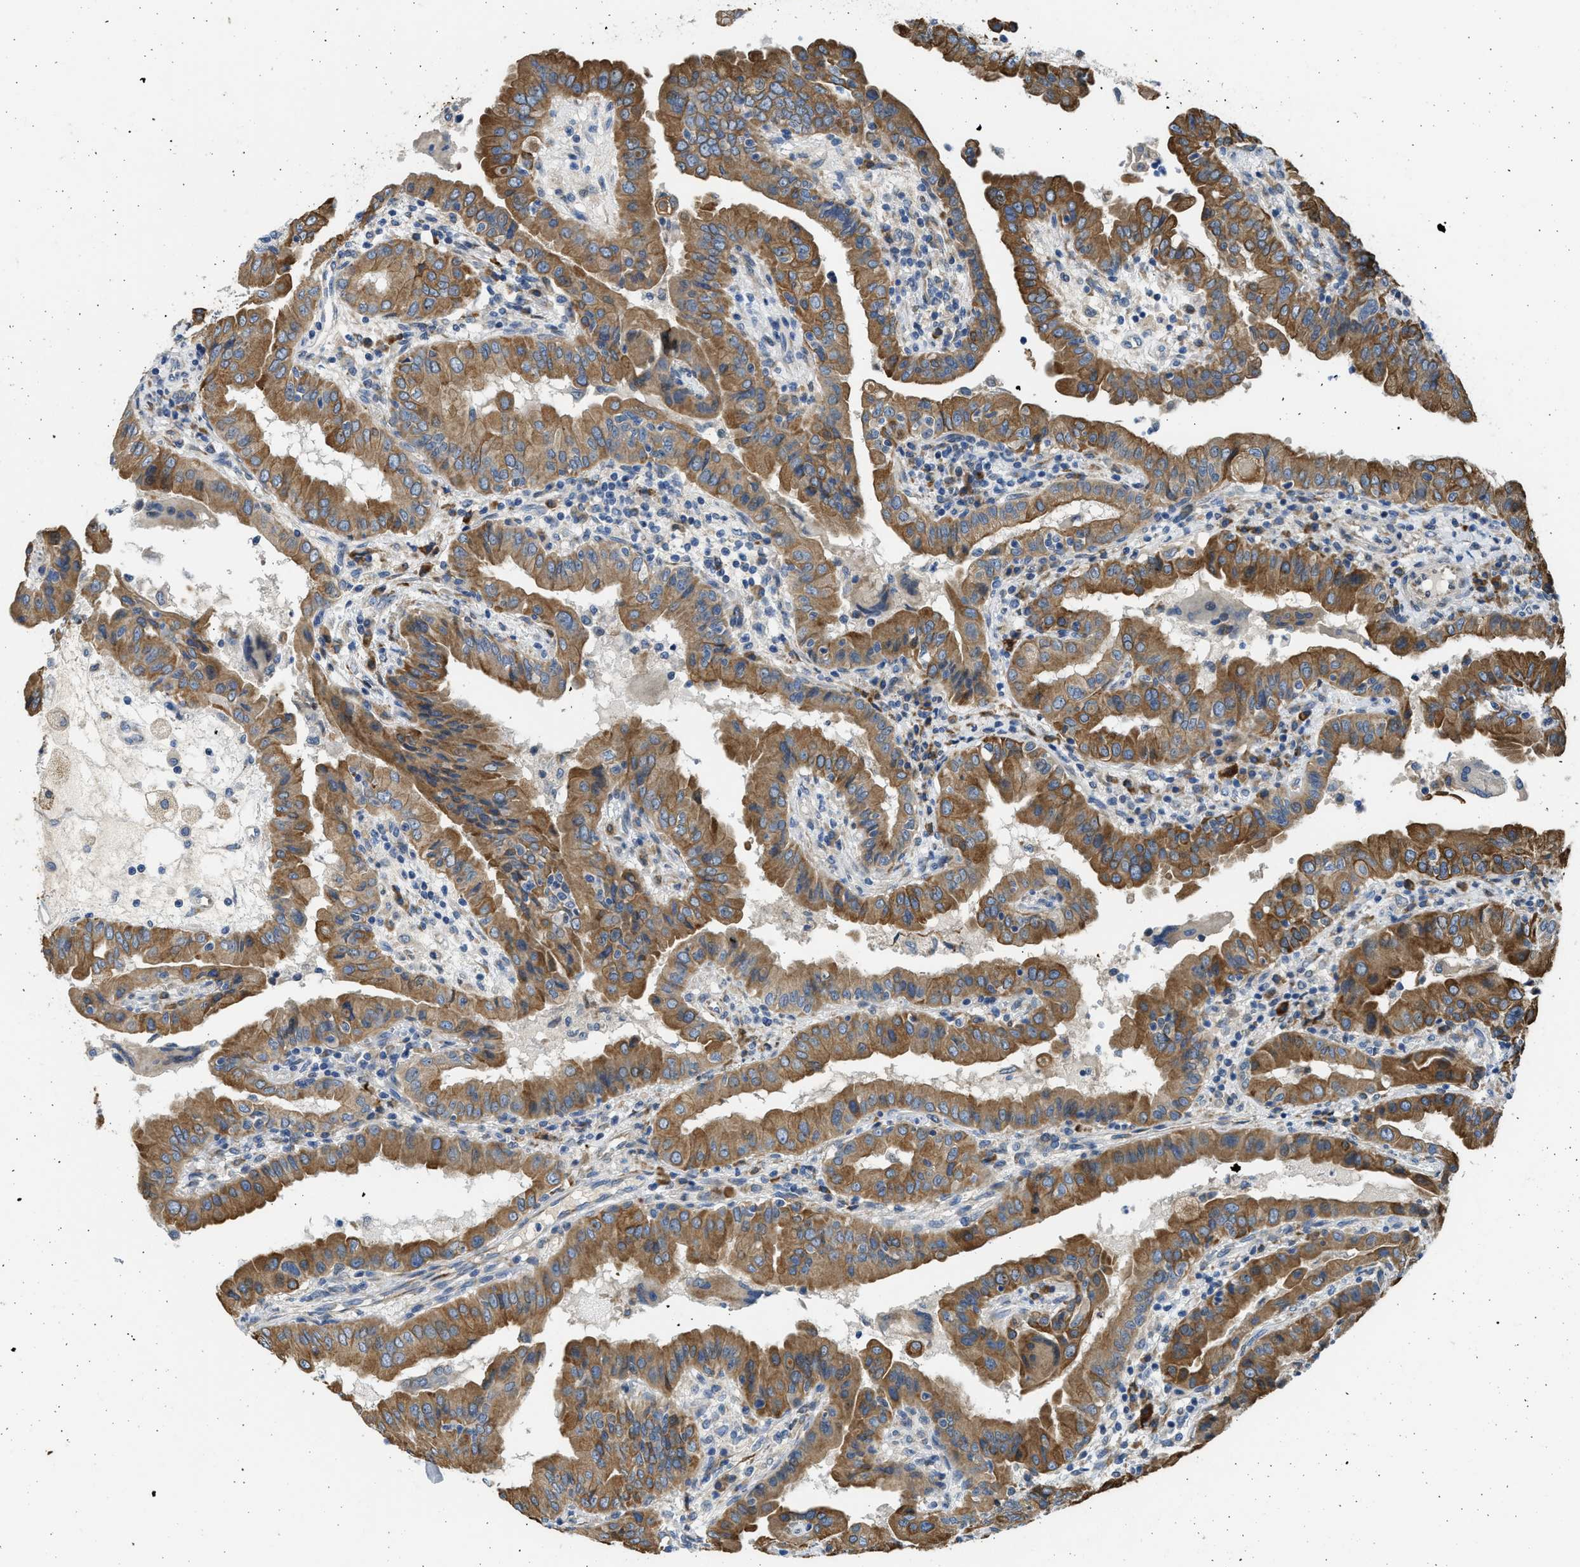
{"staining": {"intensity": "moderate", "quantity": ">75%", "location": "cytoplasmic/membranous"}, "tissue": "thyroid cancer", "cell_type": "Tumor cells", "image_type": "cancer", "snomed": [{"axis": "morphology", "description": "Papillary adenocarcinoma, NOS"}, {"axis": "topography", "description": "Thyroid gland"}], "caption": "Immunohistochemistry image of neoplastic tissue: human thyroid cancer stained using immunohistochemistry (IHC) displays medium levels of moderate protein expression localized specifically in the cytoplasmic/membranous of tumor cells, appearing as a cytoplasmic/membranous brown color.", "gene": "PLD2", "patient": {"sex": "male", "age": 33}}